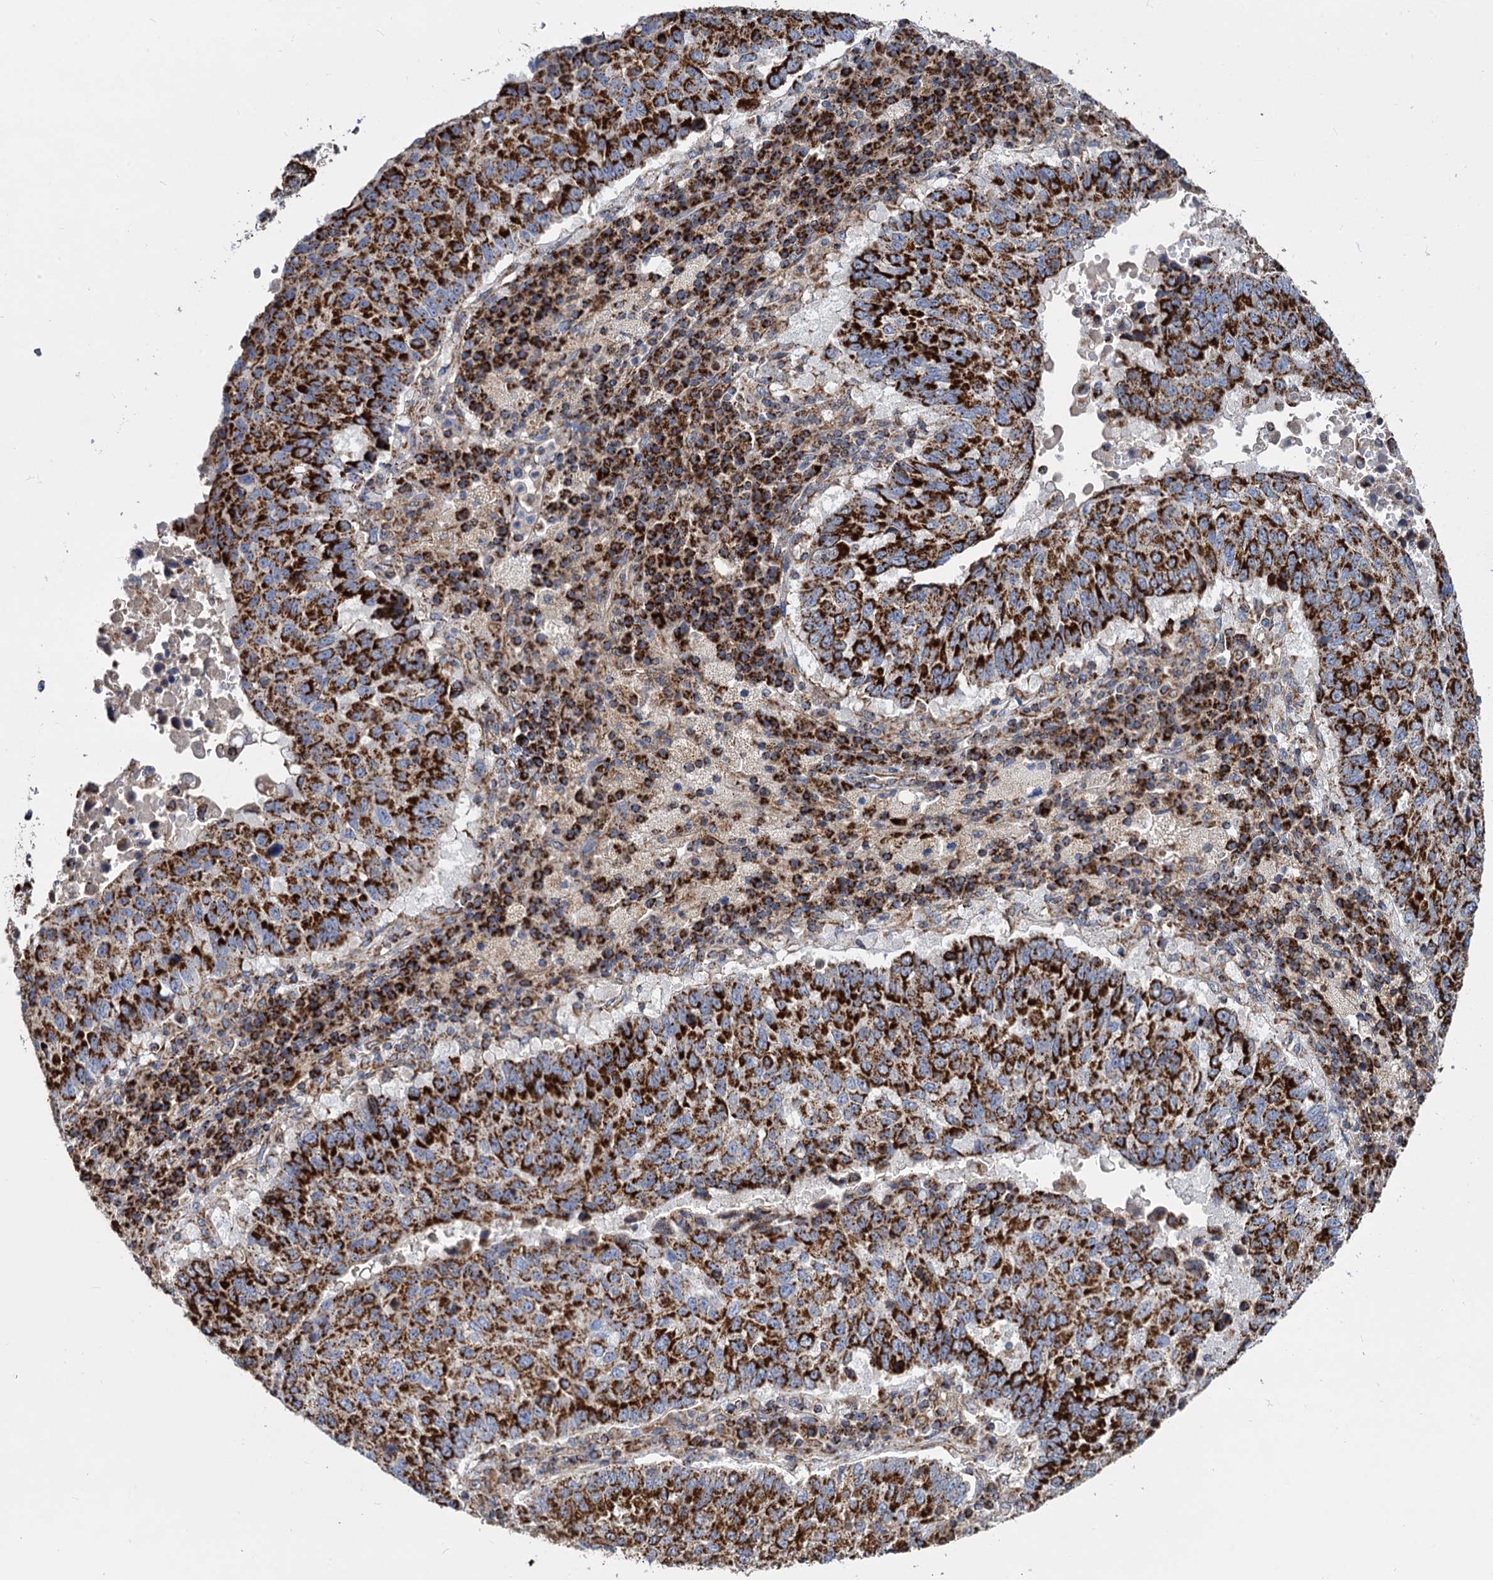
{"staining": {"intensity": "strong", "quantity": ">75%", "location": "cytoplasmic/membranous"}, "tissue": "lung cancer", "cell_type": "Tumor cells", "image_type": "cancer", "snomed": [{"axis": "morphology", "description": "Squamous cell carcinoma, NOS"}, {"axis": "topography", "description": "Lung"}], "caption": "Protein expression analysis of squamous cell carcinoma (lung) demonstrates strong cytoplasmic/membranous expression in about >75% of tumor cells.", "gene": "TIMM10", "patient": {"sex": "male", "age": 73}}